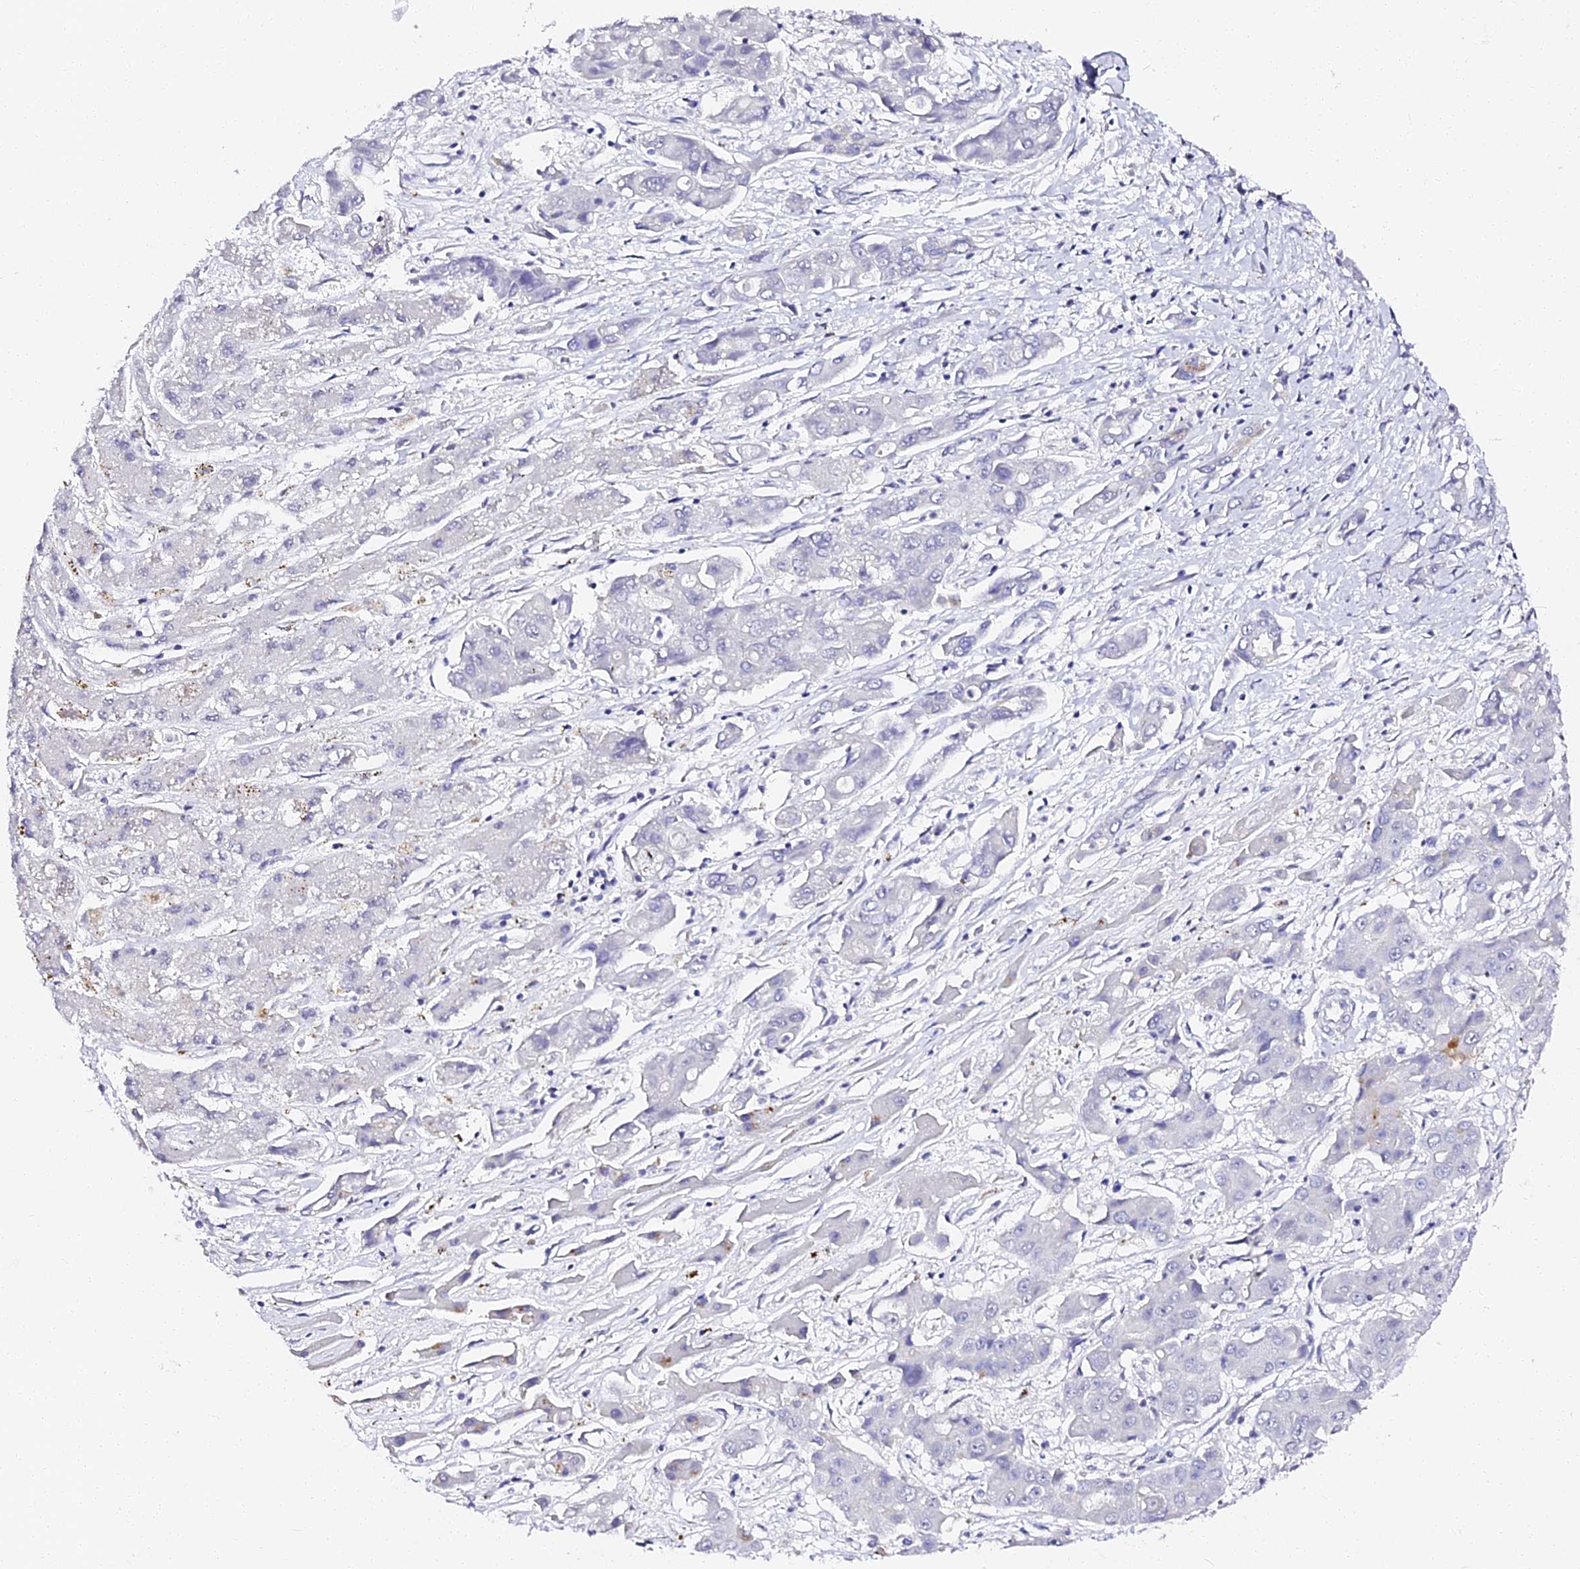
{"staining": {"intensity": "negative", "quantity": "none", "location": "none"}, "tissue": "liver cancer", "cell_type": "Tumor cells", "image_type": "cancer", "snomed": [{"axis": "morphology", "description": "Cholangiocarcinoma"}, {"axis": "topography", "description": "Liver"}], "caption": "High magnification brightfield microscopy of cholangiocarcinoma (liver) stained with DAB (brown) and counterstained with hematoxylin (blue): tumor cells show no significant positivity.", "gene": "VPS33B", "patient": {"sex": "male", "age": 67}}